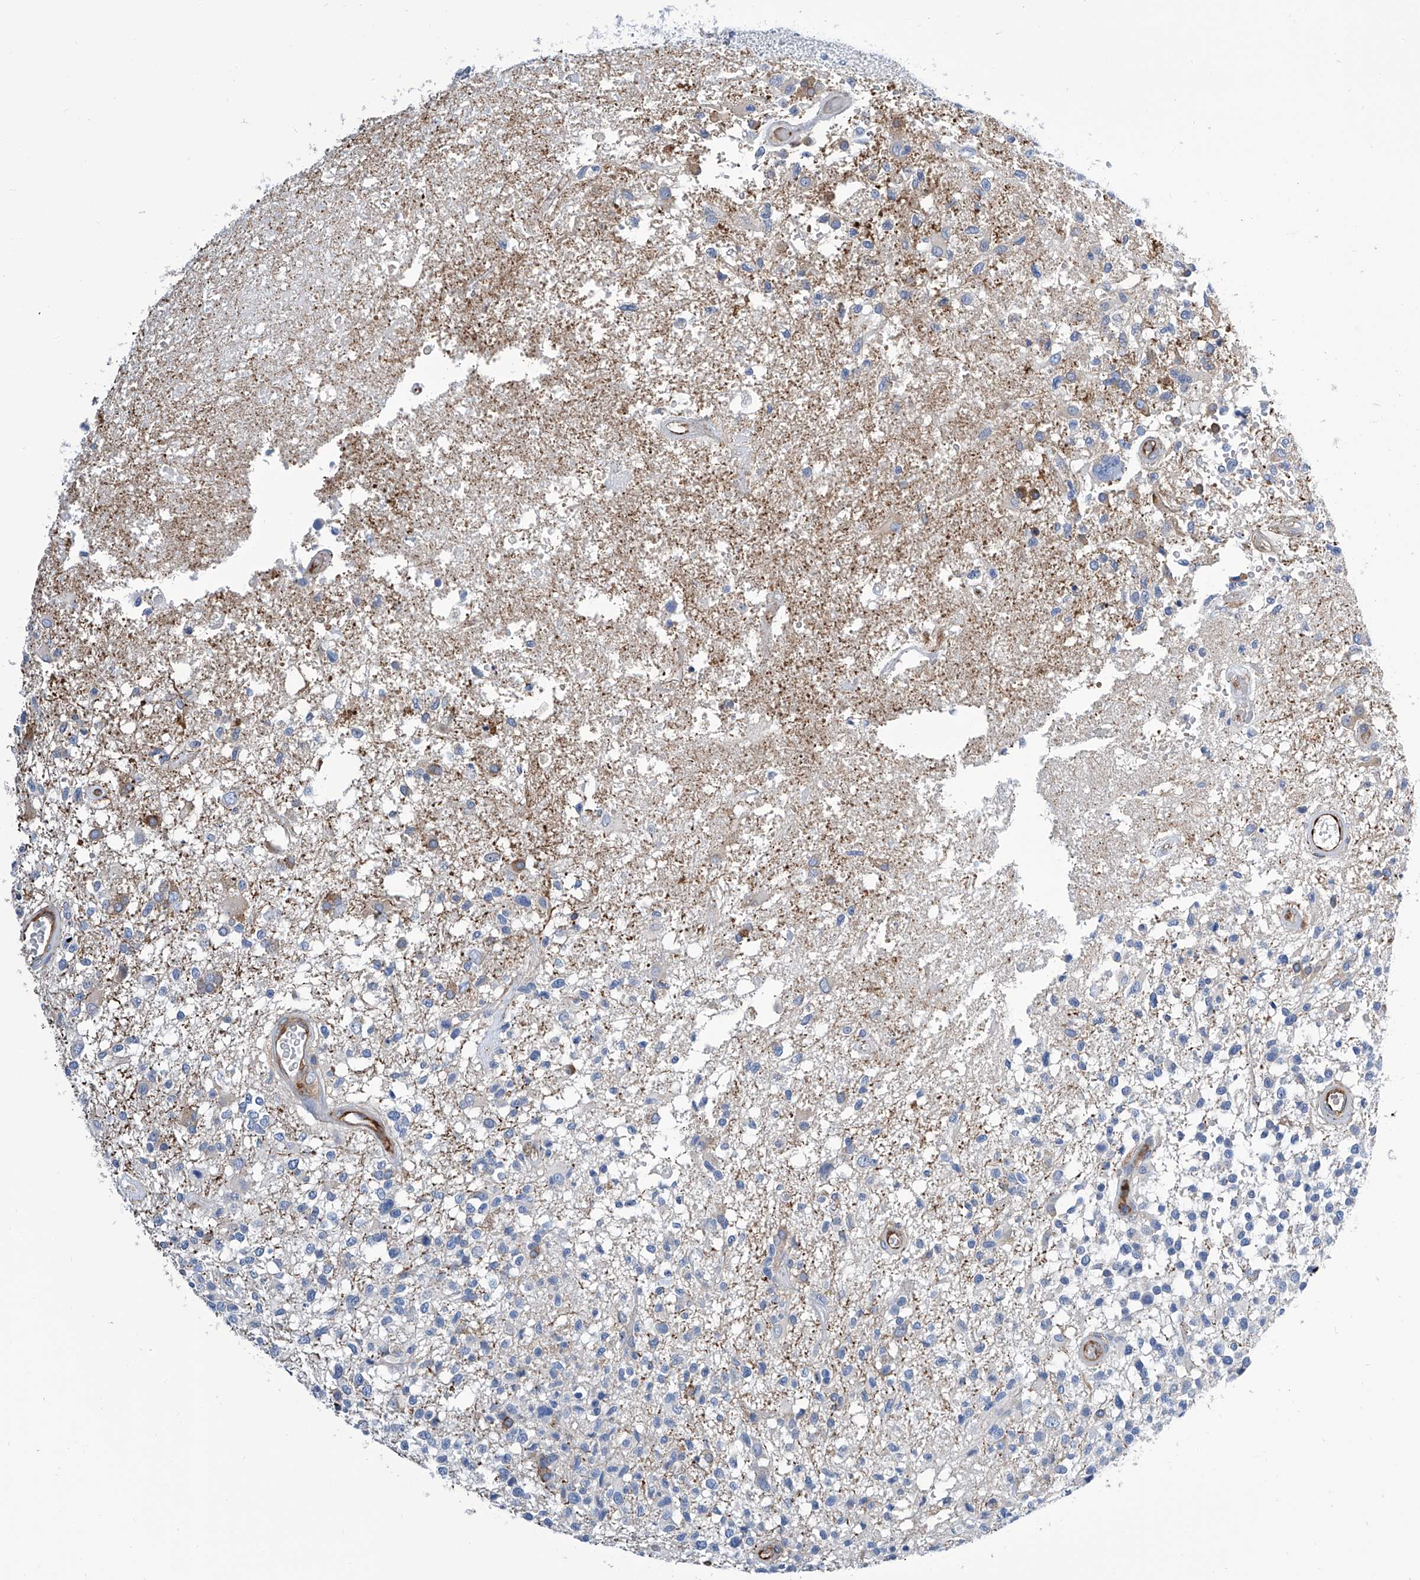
{"staining": {"intensity": "negative", "quantity": "none", "location": "none"}, "tissue": "glioma", "cell_type": "Tumor cells", "image_type": "cancer", "snomed": [{"axis": "morphology", "description": "Glioma, malignant, High grade"}, {"axis": "morphology", "description": "Glioblastoma, NOS"}, {"axis": "topography", "description": "Brain"}], "caption": "The micrograph reveals no staining of tumor cells in high-grade glioma (malignant). (DAB (3,3'-diaminobenzidine) immunohistochemistry (IHC) visualized using brightfield microscopy, high magnification).", "gene": "GPT", "patient": {"sex": "male", "age": 60}}